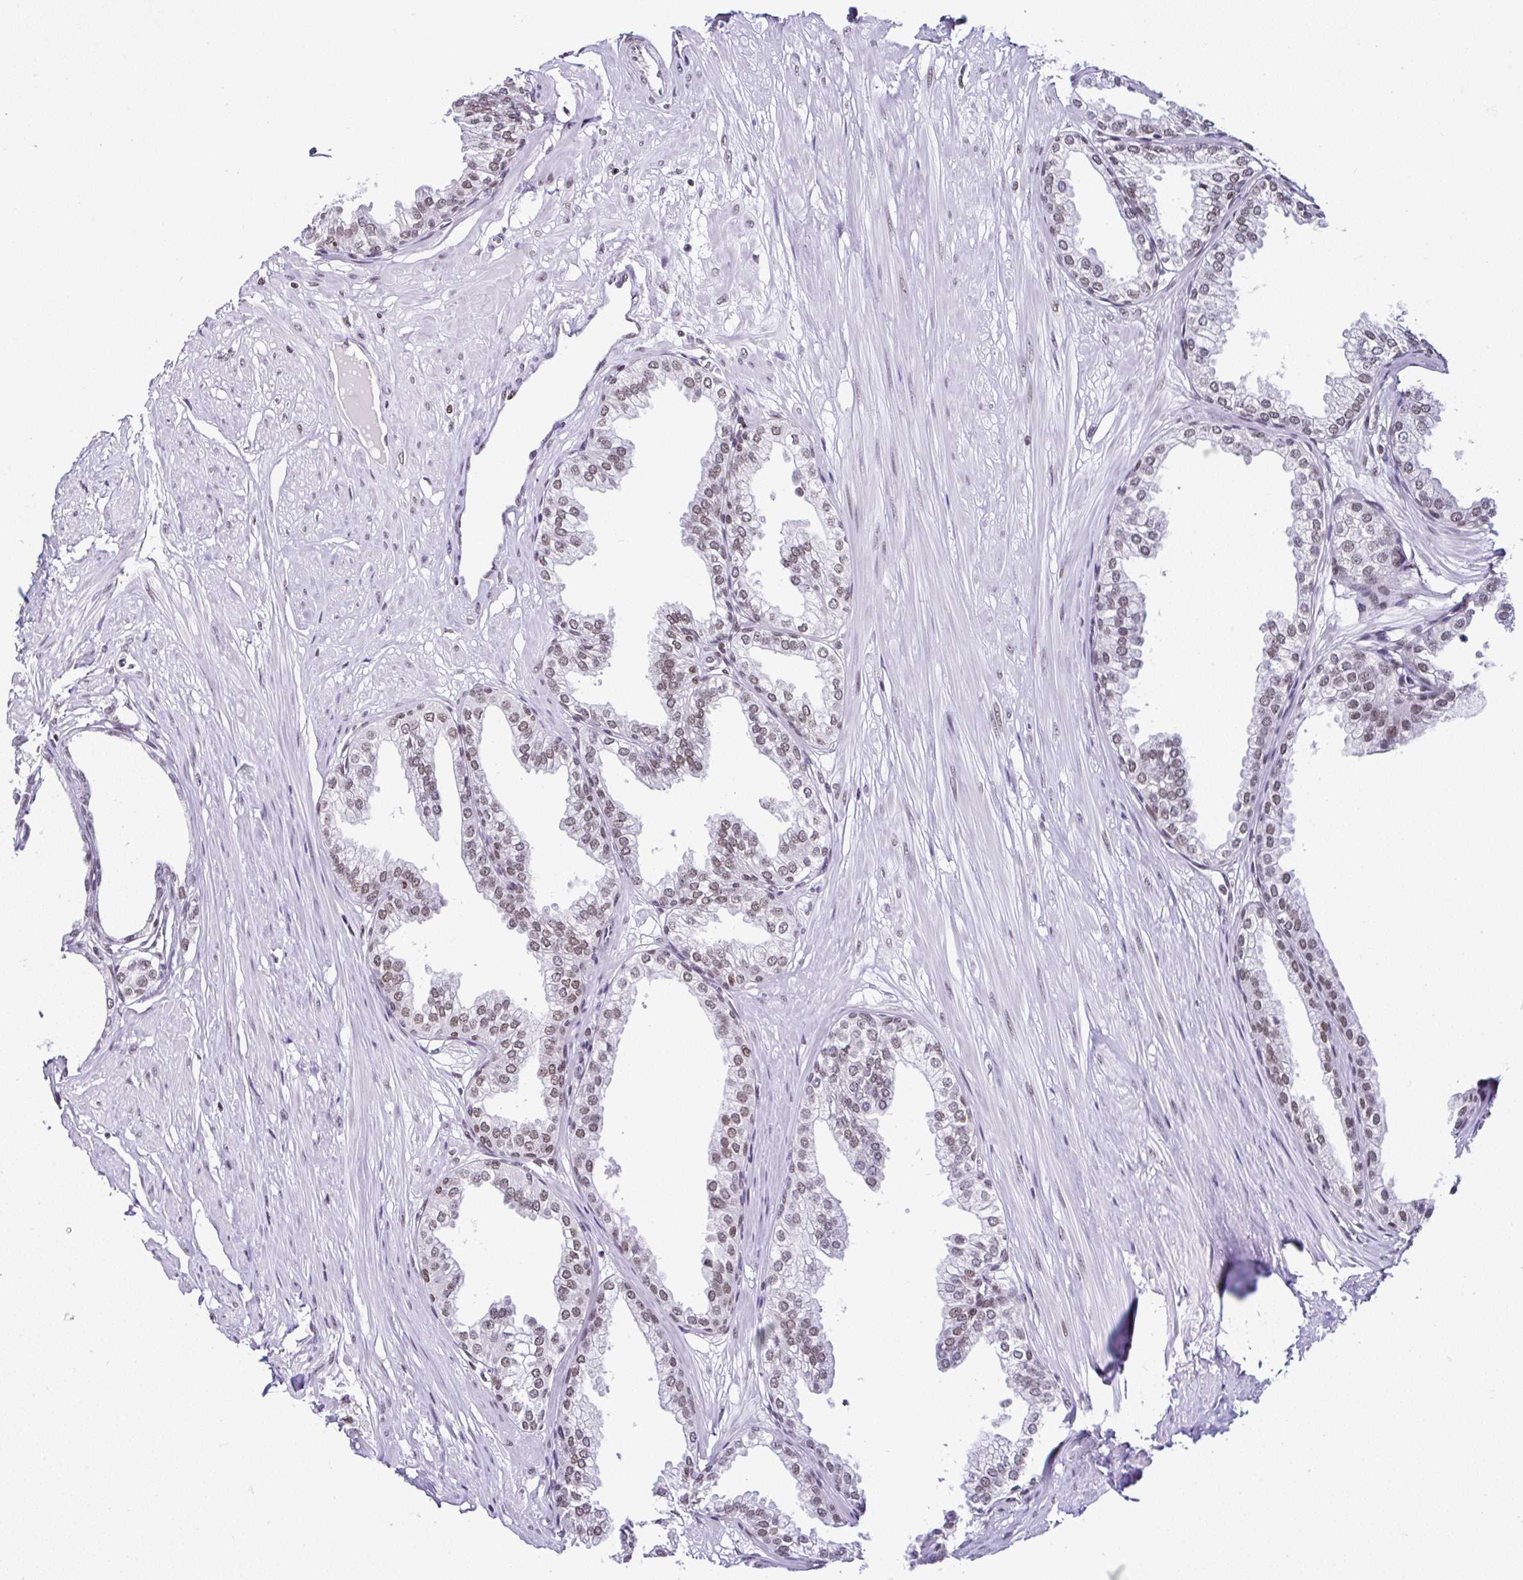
{"staining": {"intensity": "moderate", "quantity": ">75%", "location": "nuclear"}, "tissue": "prostate", "cell_type": "Glandular cells", "image_type": "normal", "snomed": [{"axis": "morphology", "description": "Normal tissue, NOS"}, {"axis": "topography", "description": "Prostate"}, {"axis": "topography", "description": "Peripheral nerve tissue"}], "caption": "This is a photomicrograph of immunohistochemistry (IHC) staining of benign prostate, which shows moderate positivity in the nuclear of glandular cells.", "gene": "DR1", "patient": {"sex": "male", "age": 55}}